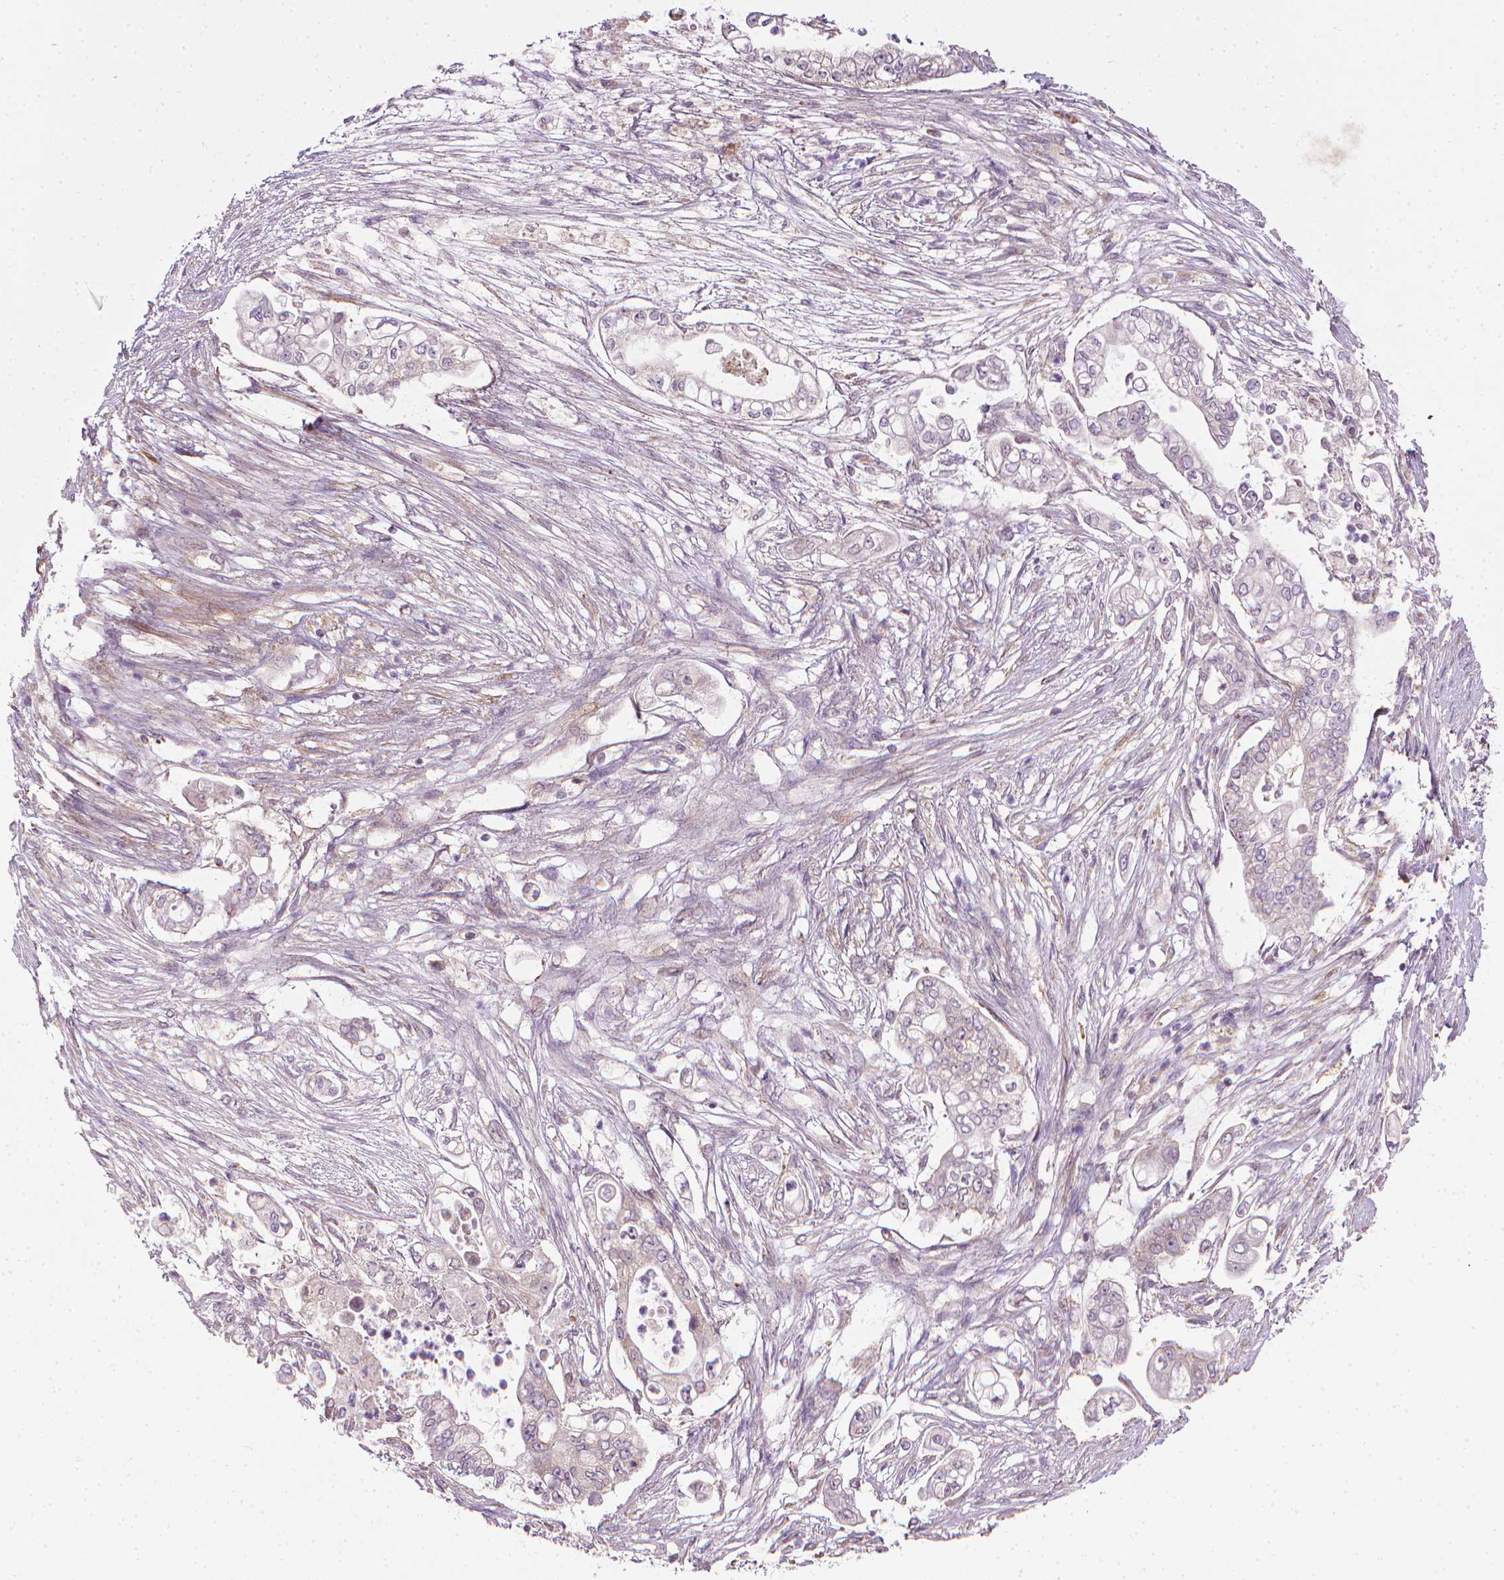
{"staining": {"intensity": "negative", "quantity": "none", "location": "none"}, "tissue": "pancreatic cancer", "cell_type": "Tumor cells", "image_type": "cancer", "snomed": [{"axis": "morphology", "description": "Adenocarcinoma, NOS"}, {"axis": "topography", "description": "Pancreas"}], "caption": "The micrograph exhibits no staining of tumor cells in pancreatic cancer (adenocarcinoma). (DAB (3,3'-diaminobenzidine) immunohistochemistry with hematoxylin counter stain).", "gene": "PRAG1", "patient": {"sex": "female", "age": 69}}